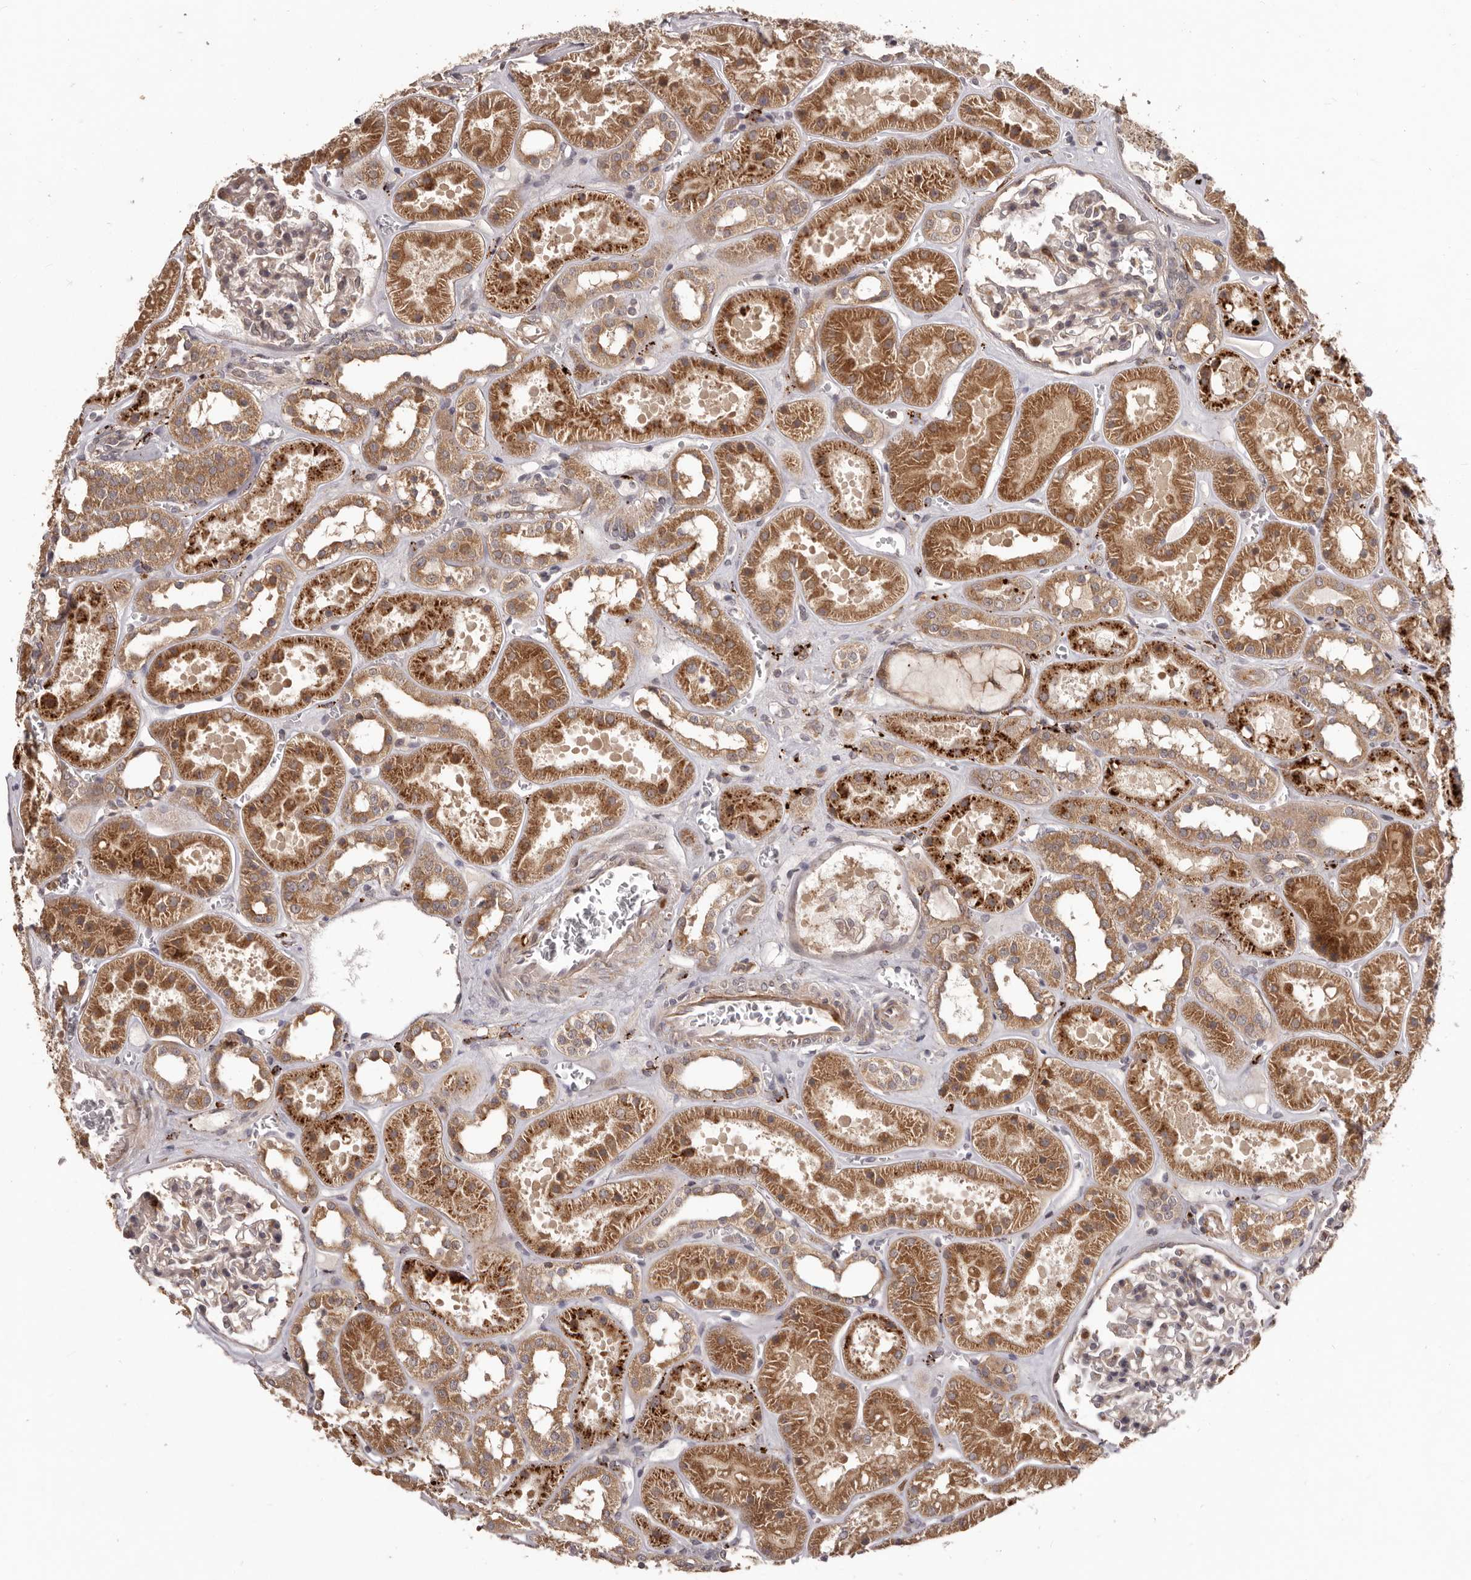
{"staining": {"intensity": "moderate", "quantity": "<25%", "location": "cytoplasmic/membranous,nuclear"}, "tissue": "kidney", "cell_type": "Cells in glomeruli", "image_type": "normal", "snomed": [{"axis": "morphology", "description": "Normal tissue, NOS"}, {"axis": "topography", "description": "Kidney"}], "caption": "Brown immunohistochemical staining in unremarkable human kidney shows moderate cytoplasmic/membranous,nuclear staining in about <25% of cells in glomeruli.", "gene": "RNF187", "patient": {"sex": "female", "age": 41}}